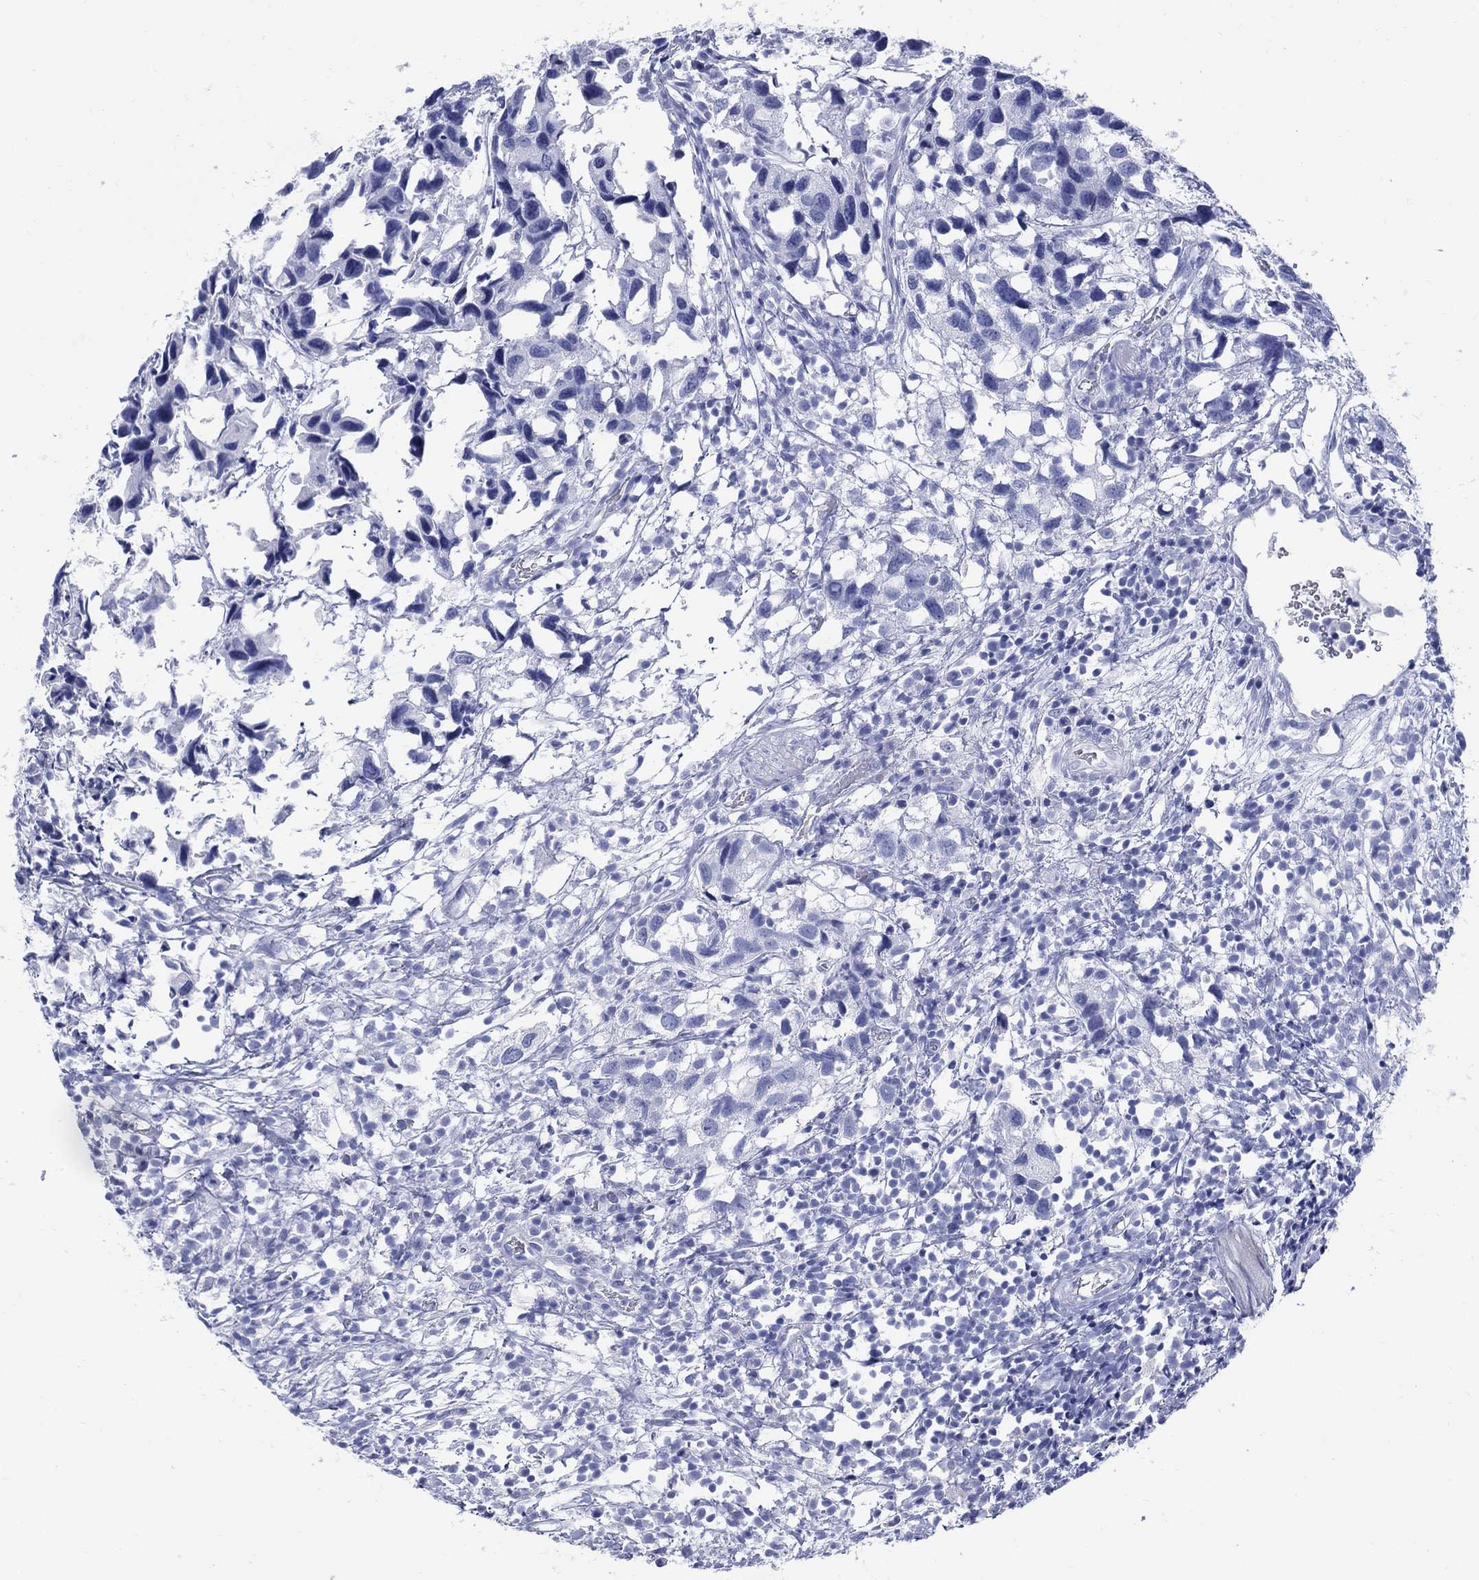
{"staining": {"intensity": "negative", "quantity": "none", "location": "none"}, "tissue": "urothelial cancer", "cell_type": "Tumor cells", "image_type": "cancer", "snomed": [{"axis": "morphology", "description": "Urothelial carcinoma, High grade"}, {"axis": "topography", "description": "Urinary bladder"}], "caption": "Immunohistochemical staining of urothelial carcinoma (high-grade) exhibits no significant staining in tumor cells.", "gene": "LRRD1", "patient": {"sex": "male", "age": 79}}